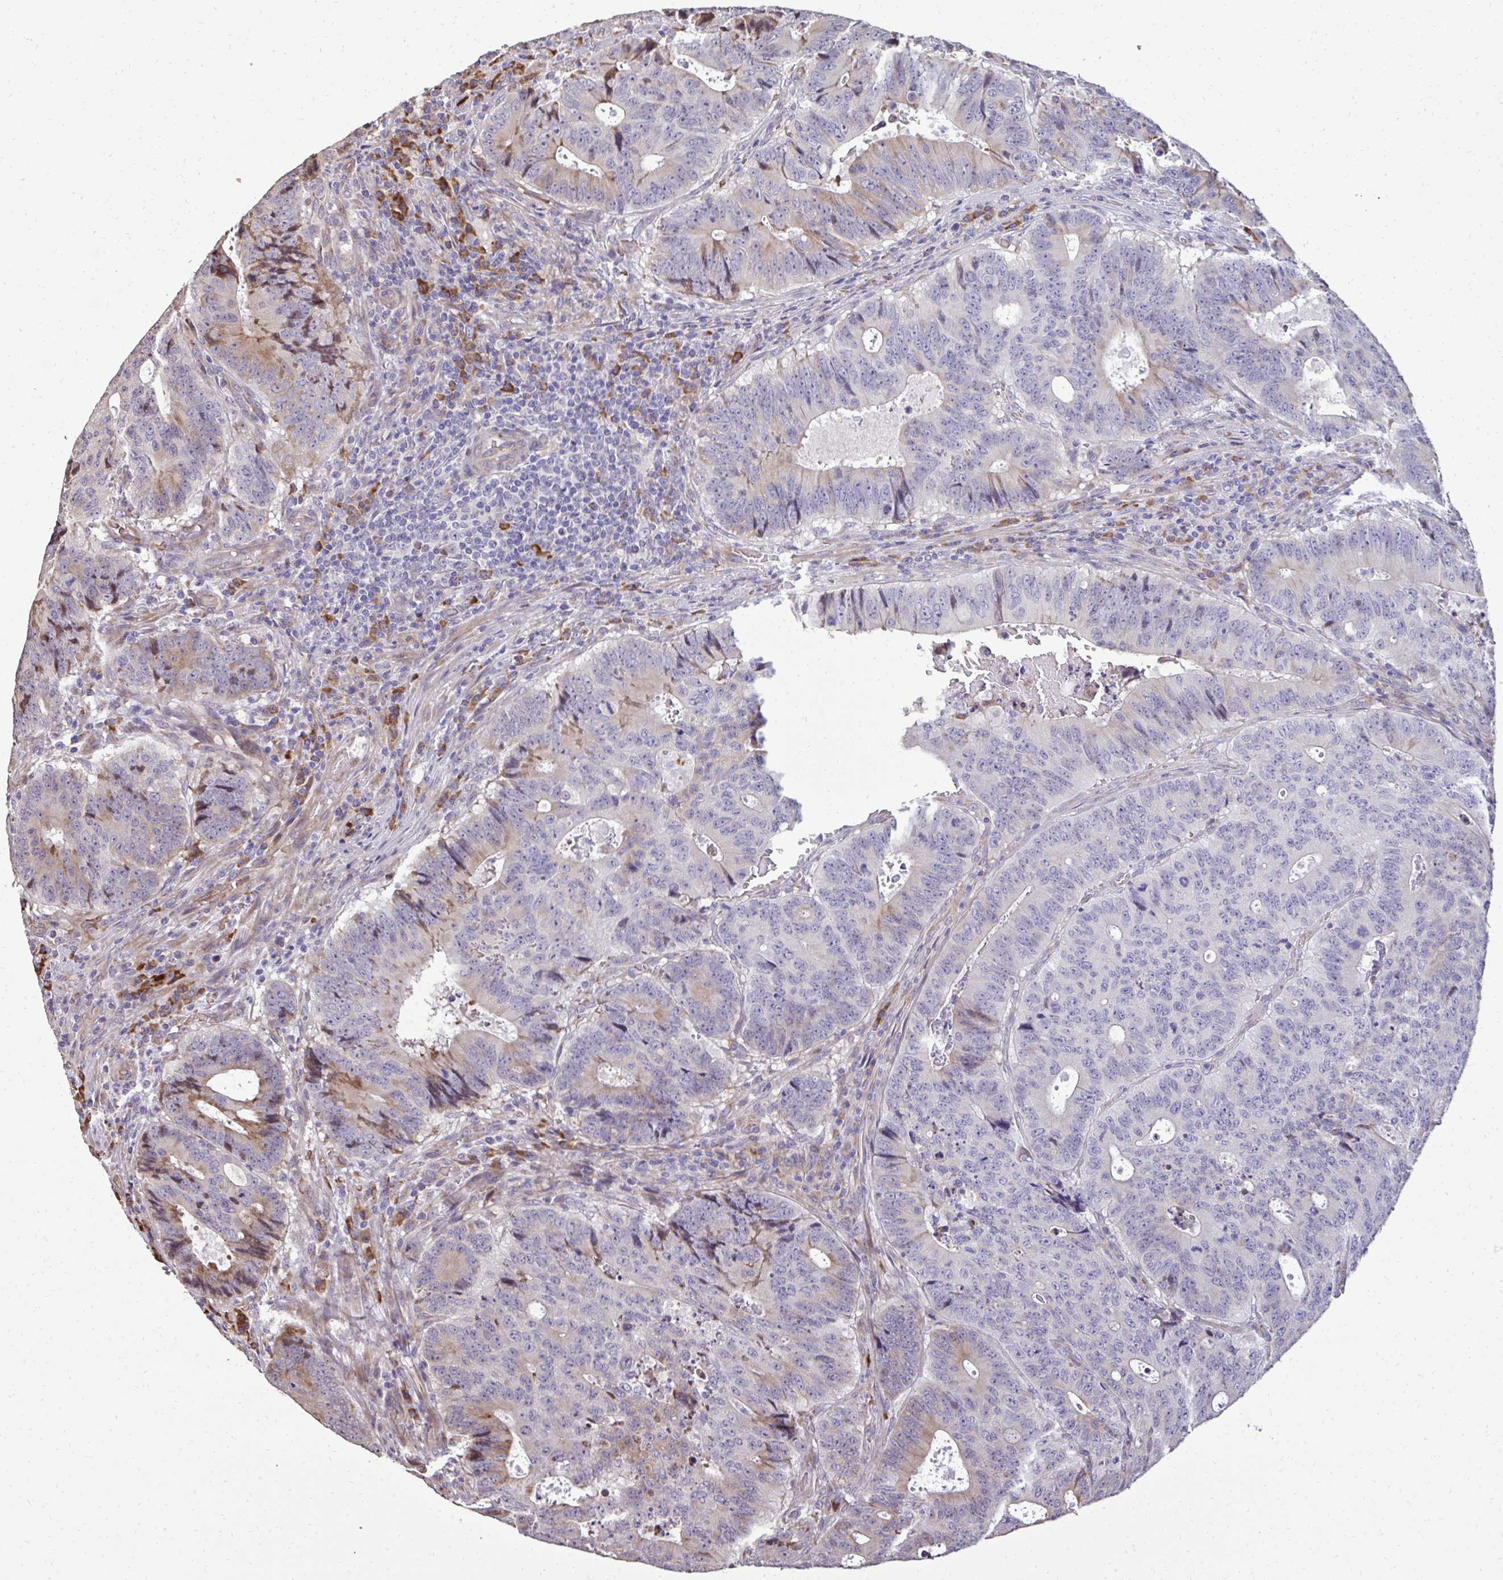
{"staining": {"intensity": "weak", "quantity": "<25%", "location": "cytoplasmic/membranous"}, "tissue": "colorectal cancer", "cell_type": "Tumor cells", "image_type": "cancer", "snomed": [{"axis": "morphology", "description": "Adenocarcinoma, NOS"}, {"axis": "topography", "description": "Colon"}], "caption": "The IHC micrograph has no significant expression in tumor cells of colorectal cancer (adenocarcinoma) tissue. (Brightfield microscopy of DAB (3,3'-diaminobenzidine) immunohistochemistry at high magnification).", "gene": "FIBCD1", "patient": {"sex": "male", "age": 62}}